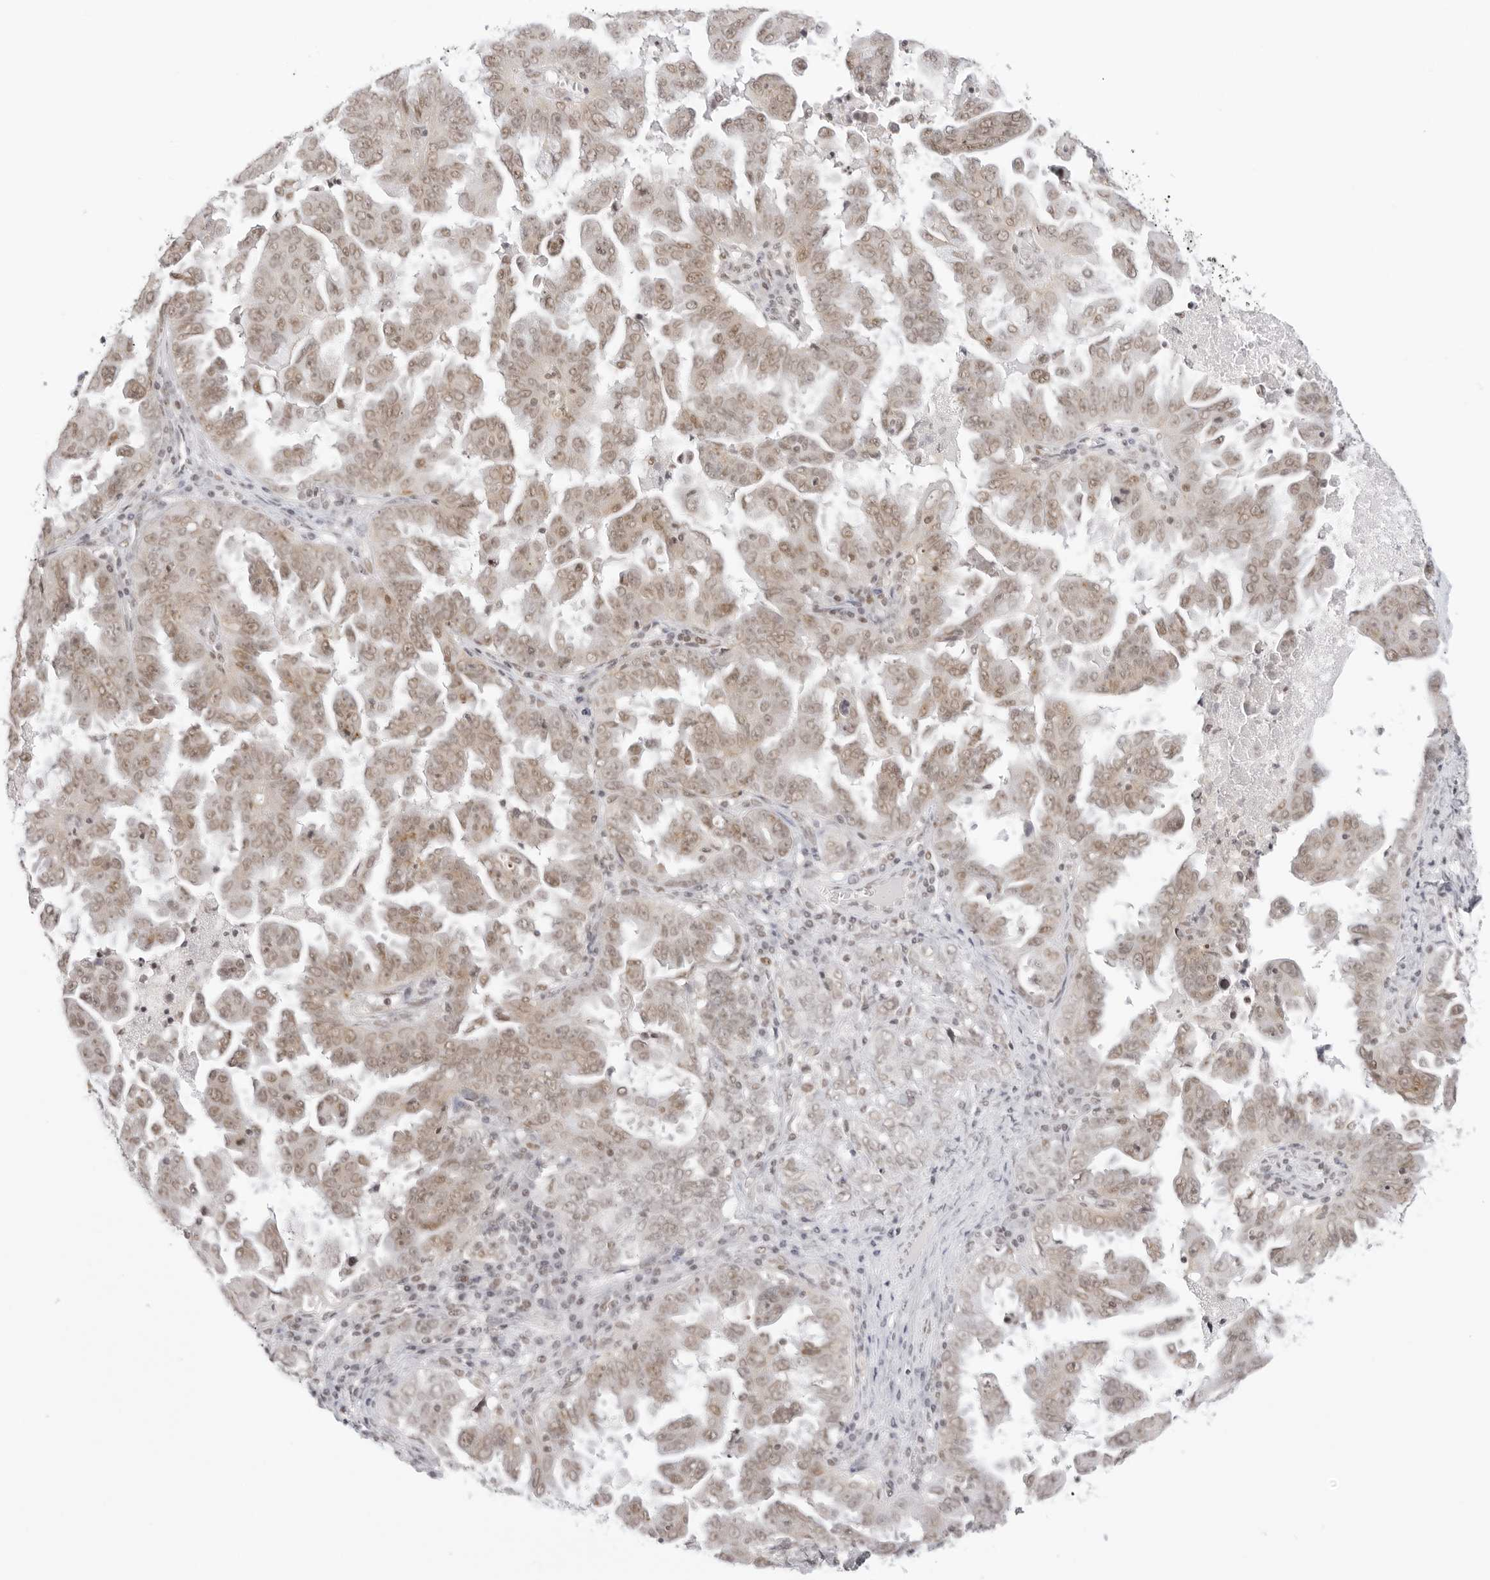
{"staining": {"intensity": "moderate", "quantity": ">75%", "location": "cytoplasmic/membranous,nuclear"}, "tissue": "ovarian cancer", "cell_type": "Tumor cells", "image_type": "cancer", "snomed": [{"axis": "morphology", "description": "Carcinoma, endometroid"}, {"axis": "topography", "description": "Ovary"}], "caption": "Brown immunohistochemical staining in human ovarian cancer (endometroid carcinoma) reveals moderate cytoplasmic/membranous and nuclear staining in about >75% of tumor cells.", "gene": "TCIM", "patient": {"sex": "female", "age": 62}}